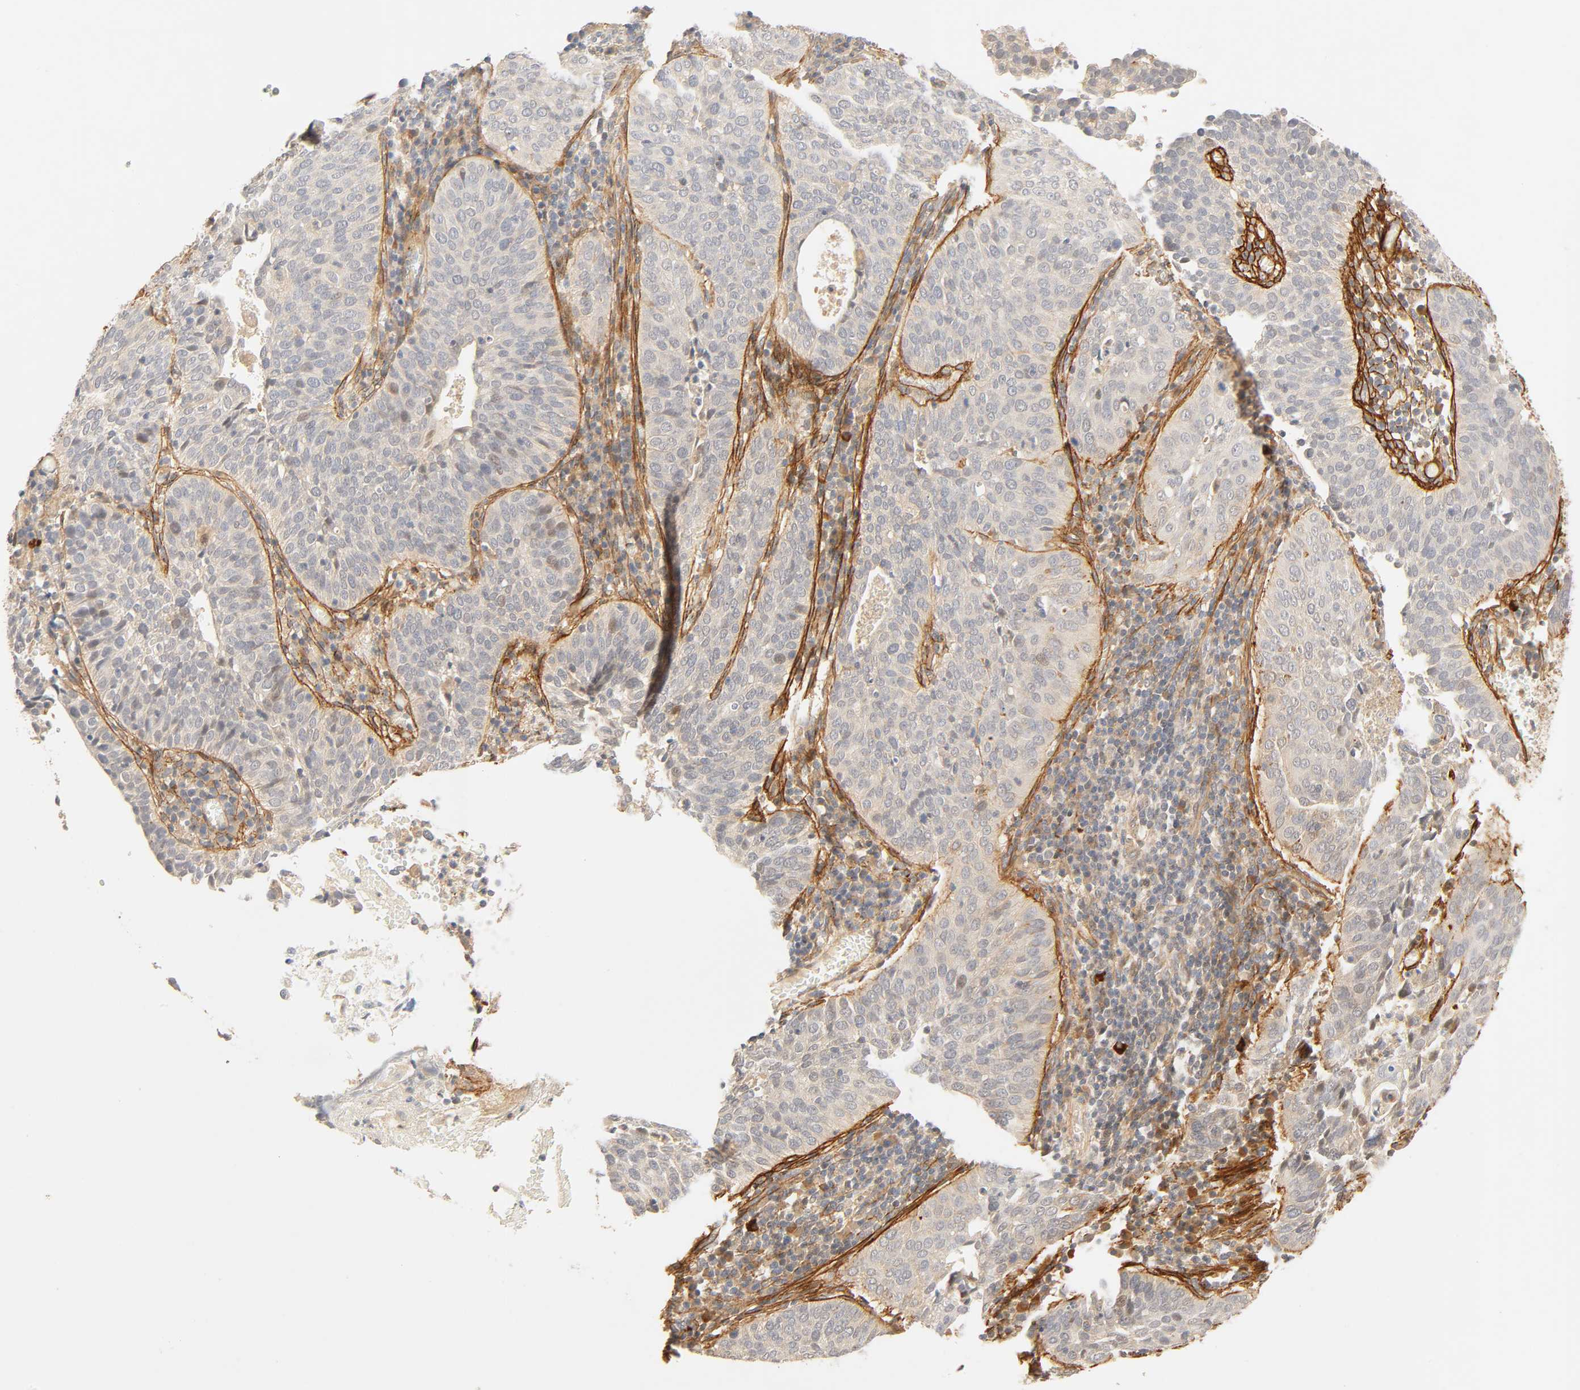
{"staining": {"intensity": "weak", "quantity": "<25%", "location": "cytoplasmic/membranous"}, "tissue": "cervical cancer", "cell_type": "Tumor cells", "image_type": "cancer", "snomed": [{"axis": "morphology", "description": "Squamous cell carcinoma, NOS"}, {"axis": "topography", "description": "Cervix"}], "caption": "IHC of human cervical cancer (squamous cell carcinoma) reveals no staining in tumor cells. (Immunohistochemistry (ihc), brightfield microscopy, high magnification).", "gene": "CACNA1G", "patient": {"sex": "female", "age": 39}}